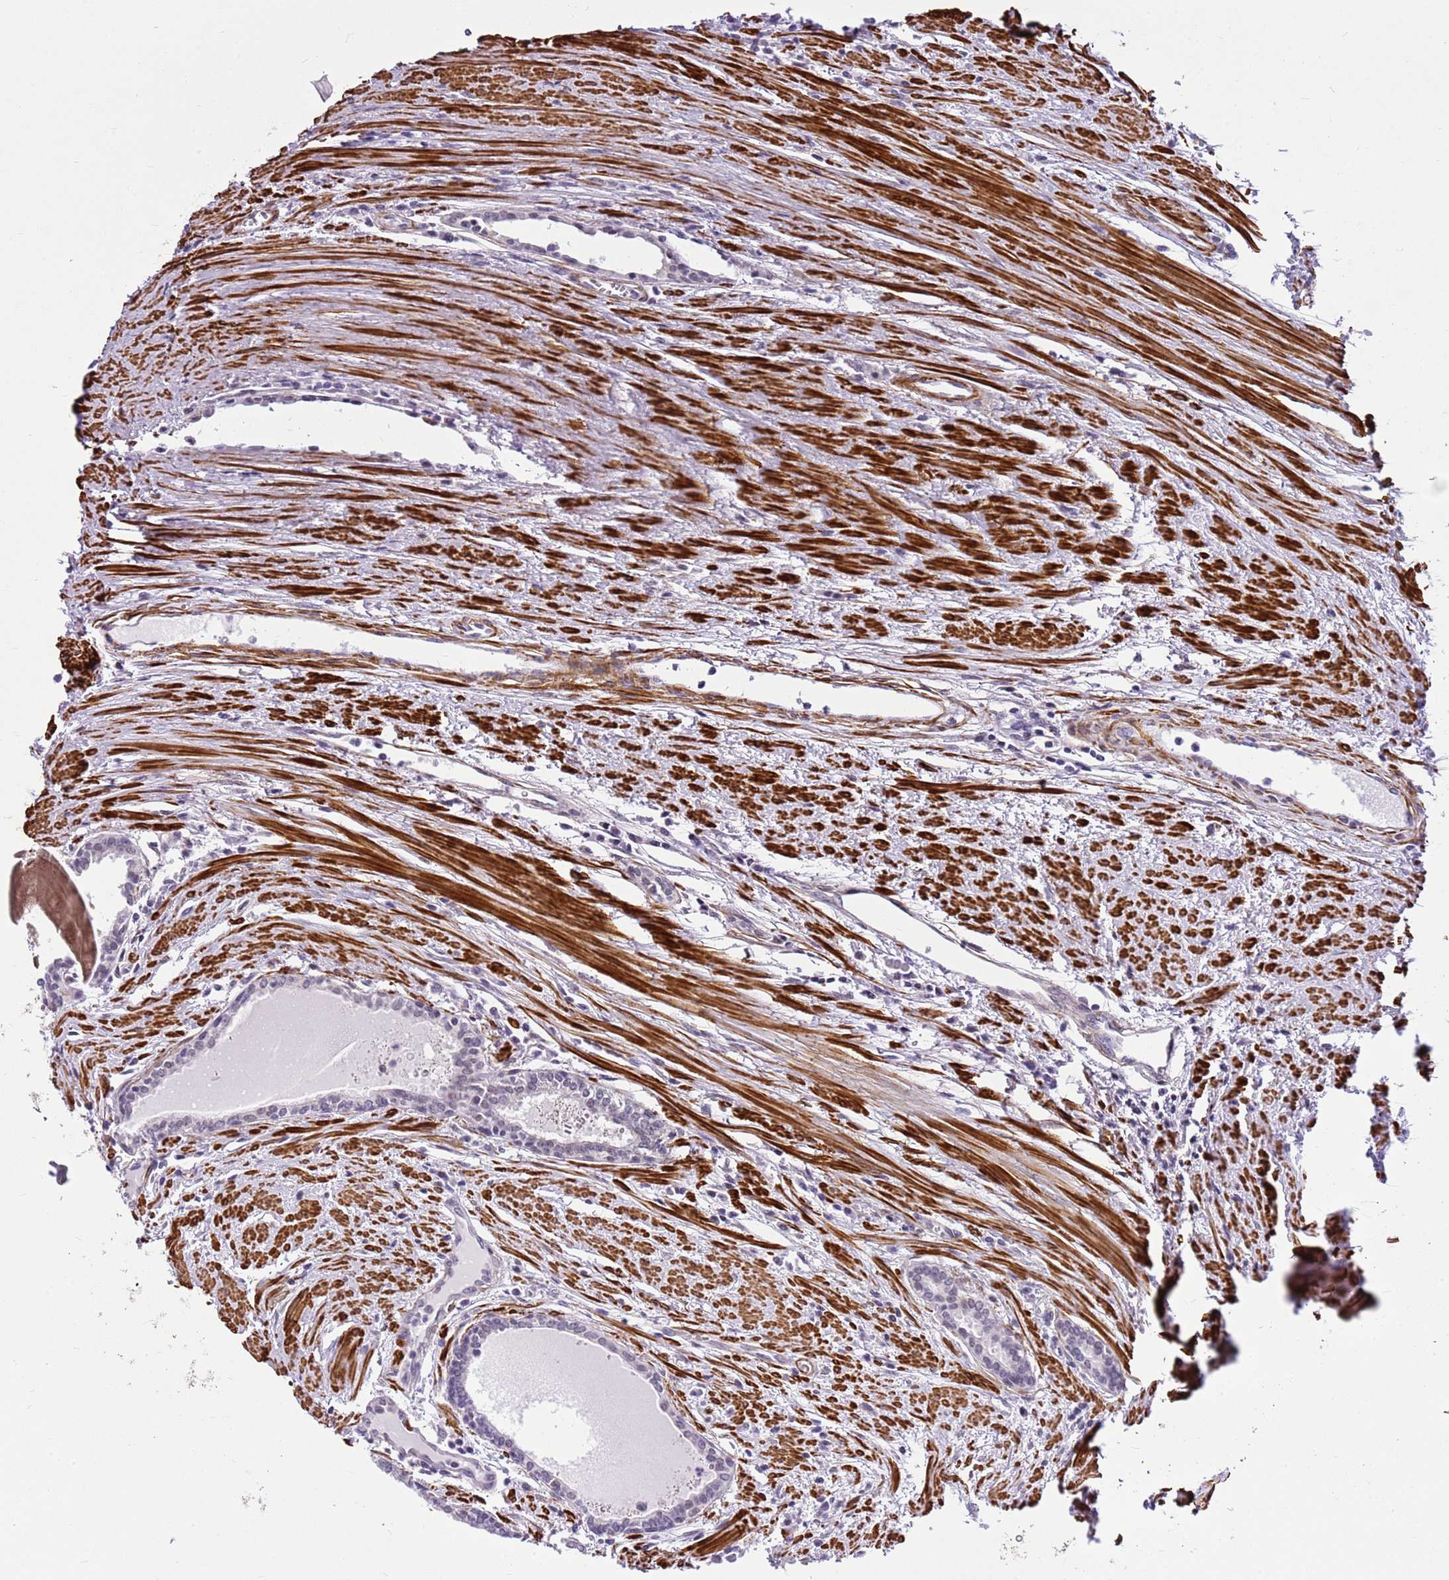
{"staining": {"intensity": "negative", "quantity": "none", "location": "none"}, "tissue": "prostate cancer", "cell_type": "Tumor cells", "image_type": "cancer", "snomed": [{"axis": "morphology", "description": "Adenocarcinoma, High grade"}, {"axis": "topography", "description": "Prostate"}], "caption": "The micrograph demonstrates no staining of tumor cells in prostate cancer (high-grade adenocarcinoma).", "gene": "SMIM4", "patient": {"sex": "male", "age": 68}}